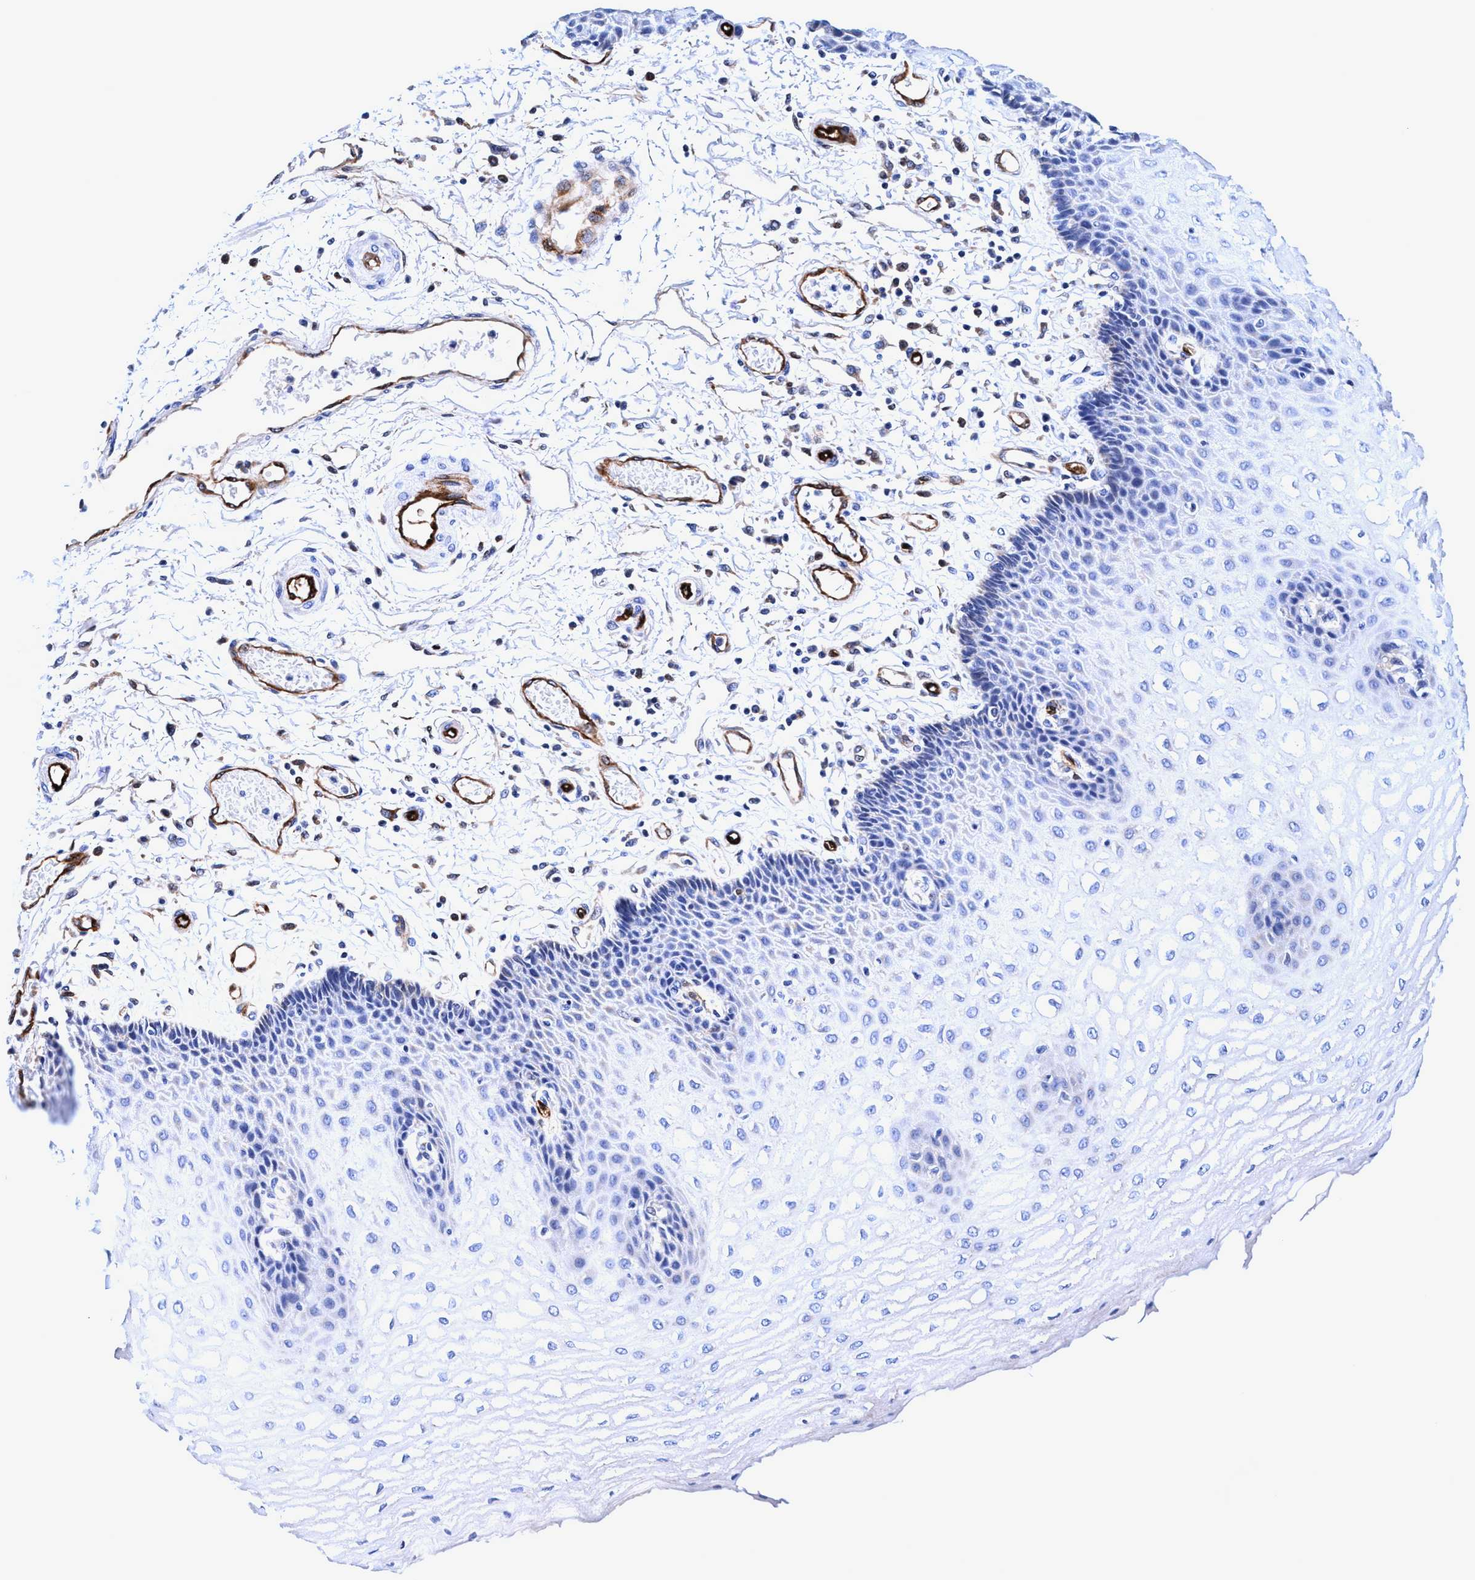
{"staining": {"intensity": "negative", "quantity": "none", "location": "none"}, "tissue": "esophagus", "cell_type": "Squamous epithelial cells", "image_type": "normal", "snomed": [{"axis": "morphology", "description": "Normal tissue, NOS"}, {"axis": "topography", "description": "Esophagus"}], "caption": "IHC photomicrograph of benign esophagus: human esophagus stained with DAB (3,3'-diaminobenzidine) shows no significant protein staining in squamous epithelial cells.", "gene": "UBALD2", "patient": {"sex": "male", "age": 54}}